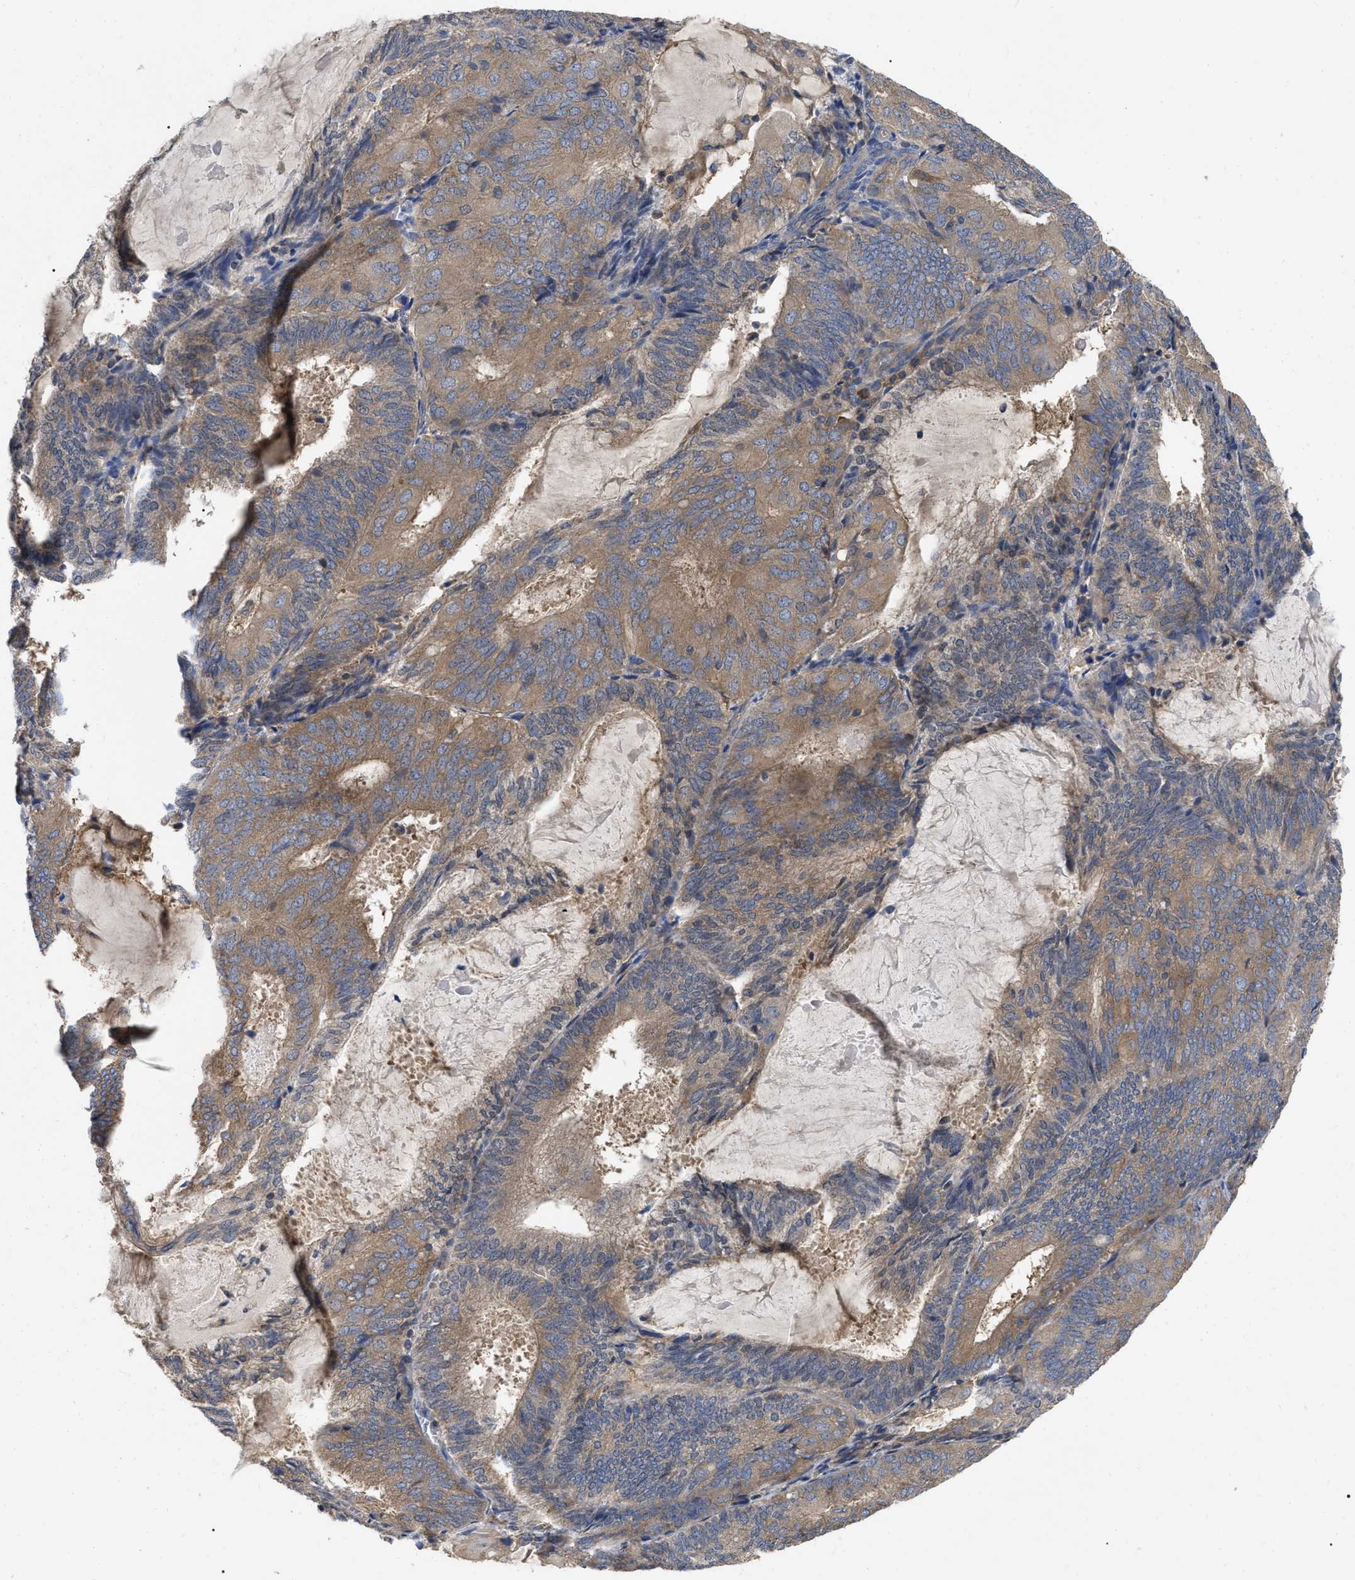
{"staining": {"intensity": "weak", "quantity": ">75%", "location": "cytoplasmic/membranous"}, "tissue": "endometrial cancer", "cell_type": "Tumor cells", "image_type": "cancer", "snomed": [{"axis": "morphology", "description": "Adenocarcinoma, NOS"}, {"axis": "topography", "description": "Endometrium"}], "caption": "Brown immunohistochemical staining in human endometrial cancer displays weak cytoplasmic/membranous staining in approximately >75% of tumor cells.", "gene": "RAP1GDS1", "patient": {"sex": "female", "age": 81}}